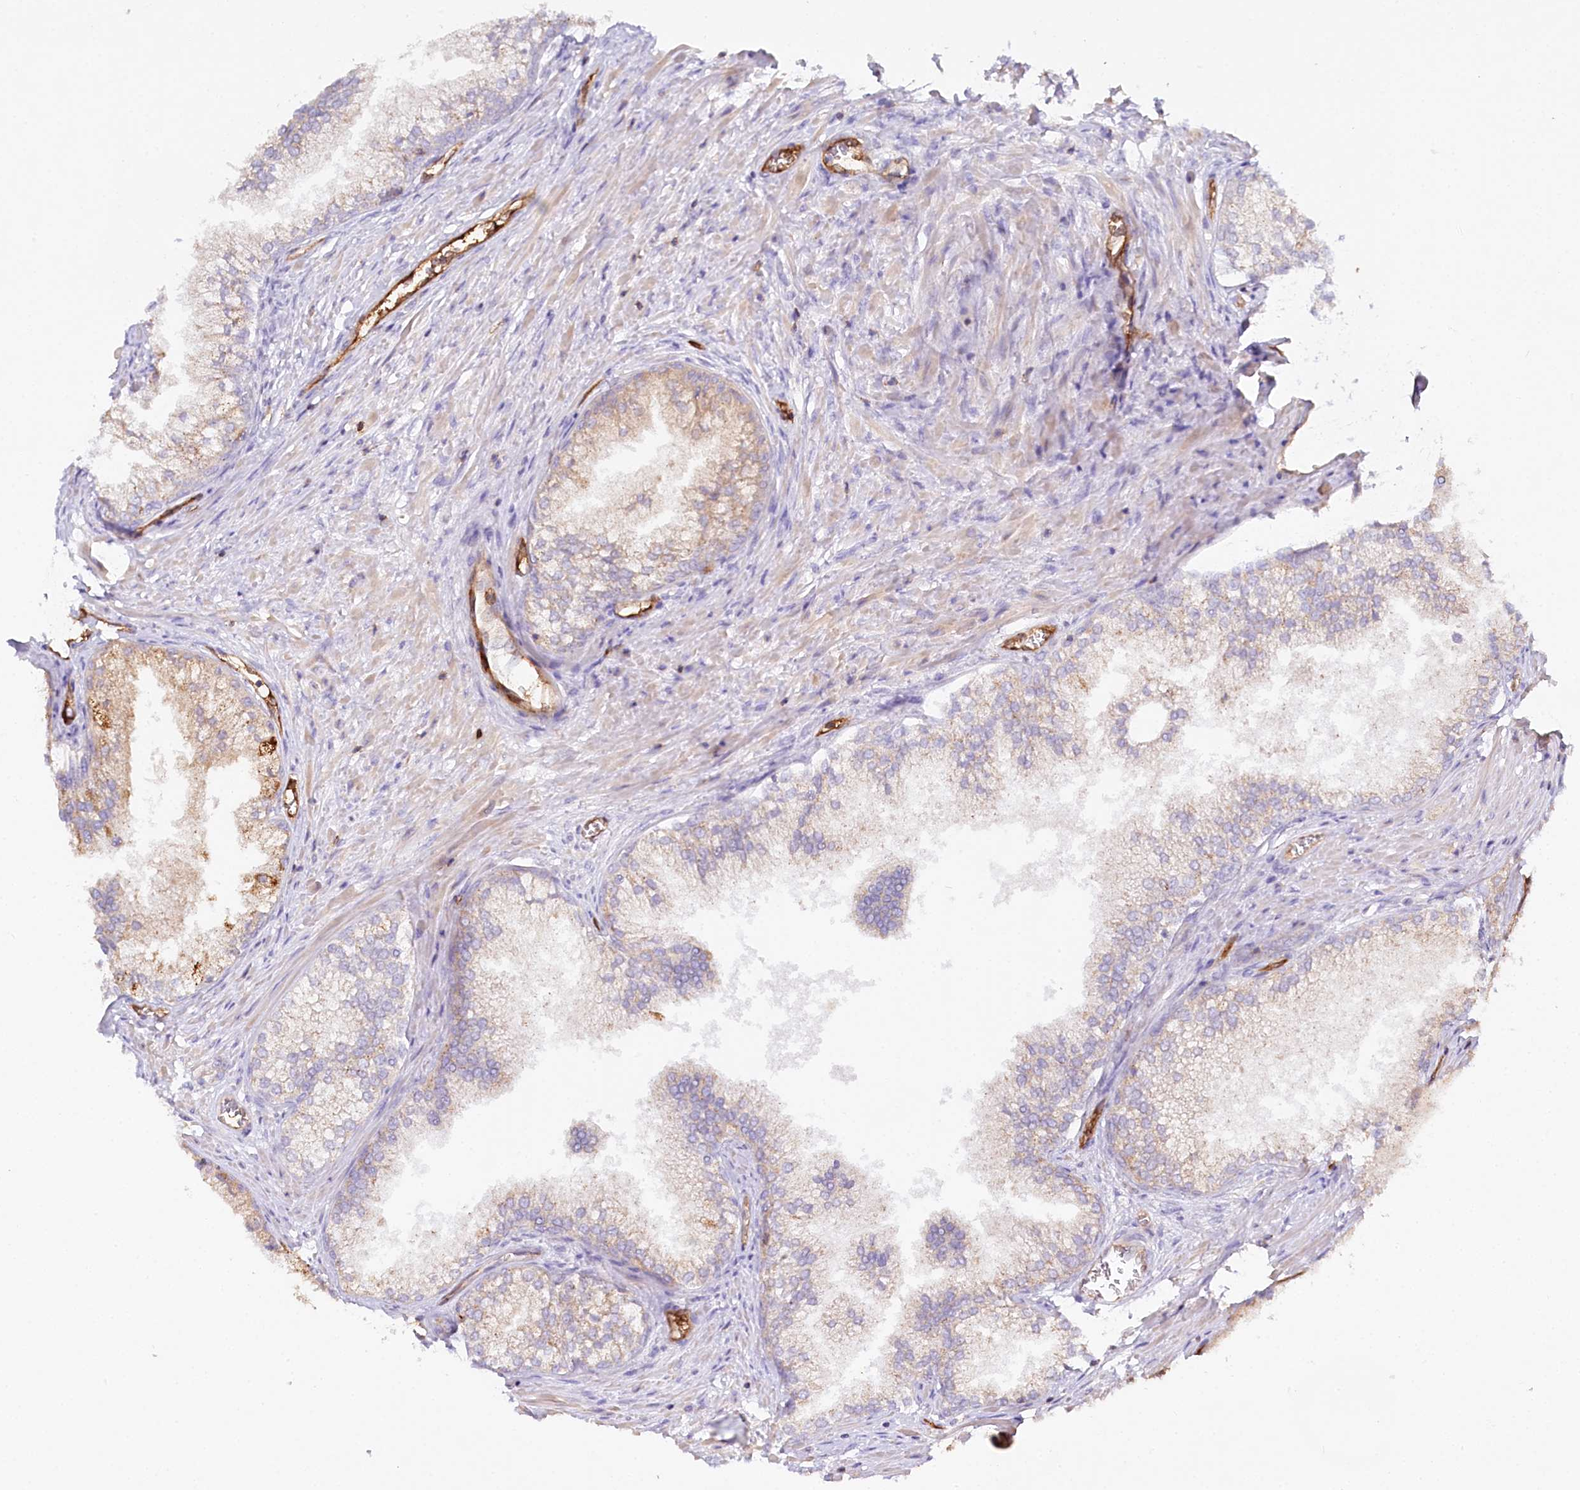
{"staining": {"intensity": "weak", "quantity": "<25%", "location": "cytoplasmic/membranous"}, "tissue": "prostate cancer", "cell_type": "Tumor cells", "image_type": "cancer", "snomed": [{"axis": "morphology", "description": "Adenocarcinoma, High grade"}, {"axis": "topography", "description": "Prostate"}], "caption": "An image of prostate adenocarcinoma (high-grade) stained for a protein displays no brown staining in tumor cells.", "gene": "RBP5", "patient": {"sex": "male", "age": 69}}